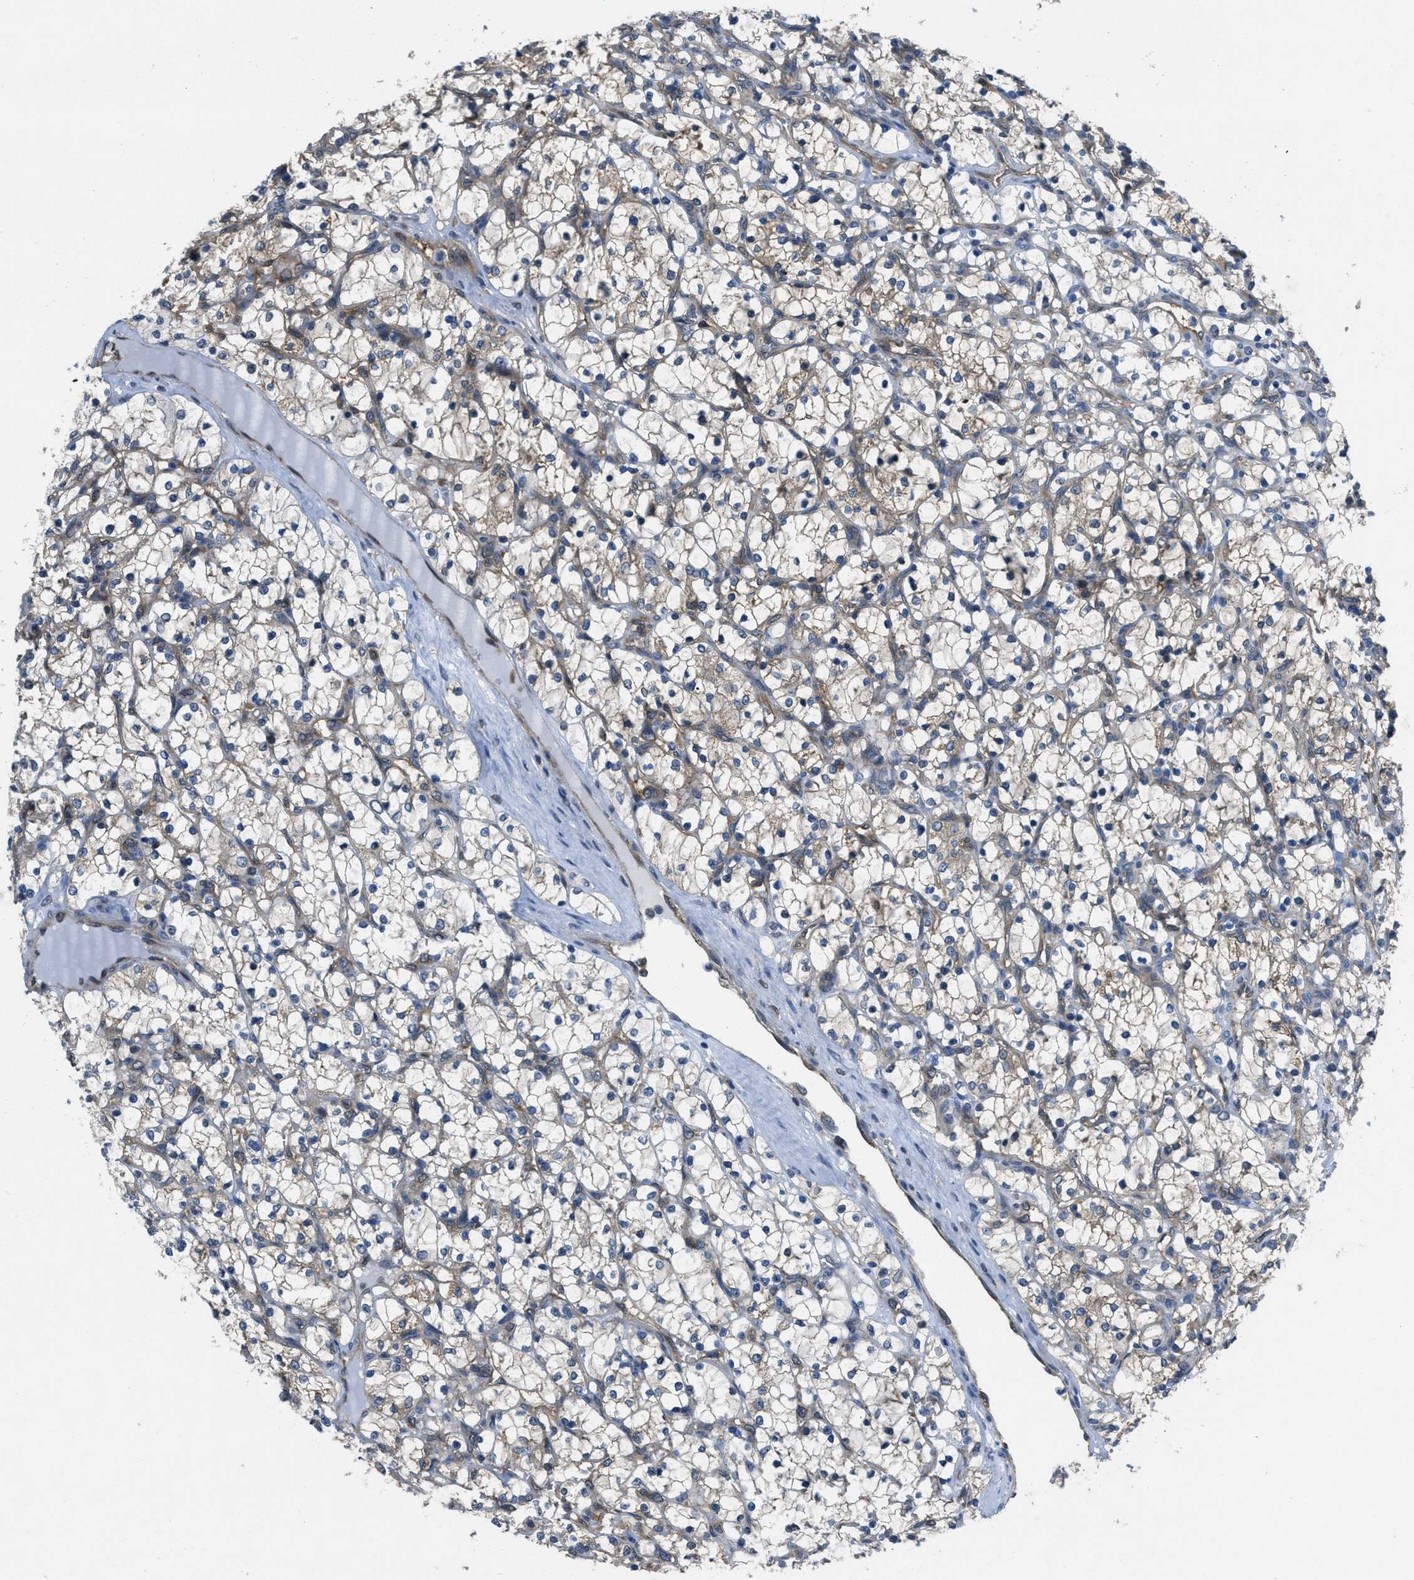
{"staining": {"intensity": "weak", "quantity": "25%-75%", "location": "cytoplasmic/membranous"}, "tissue": "renal cancer", "cell_type": "Tumor cells", "image_type": "cancer", "snomed": [{"axis": "morphology", "description": "Adenocarcinoma, NOS"}, {"axis": "topography", "description": "Kidney"}], "caption": "IHC image of neoplastic tissue: human renal cancer (adenocarcinoma) stained using immunohistochemistry (IHC) shows low levels of weak protein expression localized specifically in the cytoplasmic/membranous of tumor cells, appearing as a cytoplasmic/membranous brown color.", "gene": "PIP5K1C", "patient": {"sex": "female", "age": 69}}